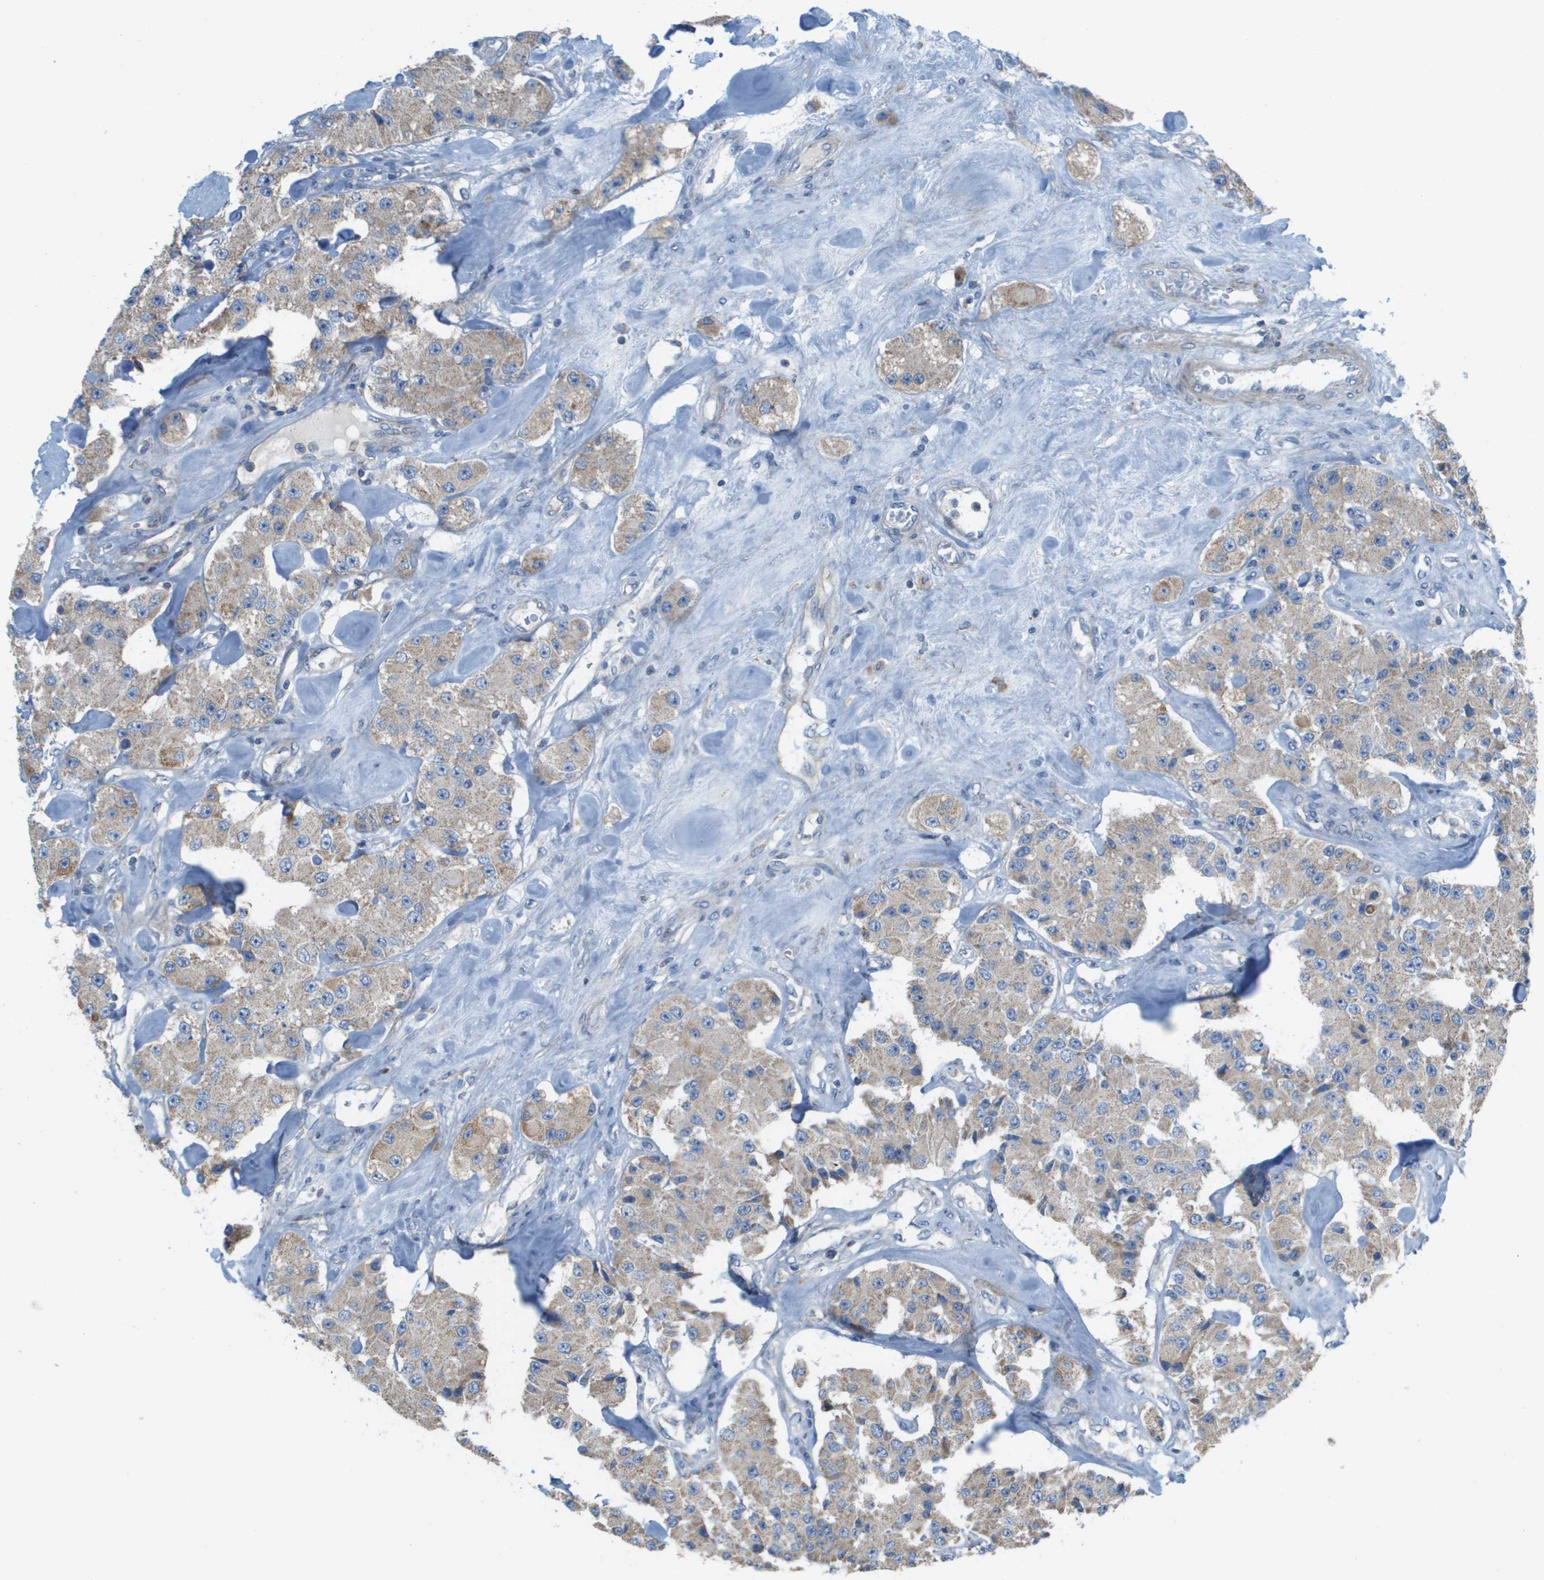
{"staining": {"intensity": "weak", "quantity": ">75%", "location": "cytoplasmic/membranous"}, "tissue": "carcinoid", "cell_type": "Tumor cells", "image_type": "cancer", "snomed": [{"axis": "morphology", "description": "Carcinoid, malignant, NOS"}, {"axis": "topography", "description": "Pancreas"}], "caption": "The immunohistochemical stain shows weak cytoplasmic/membranous positivity in tumor cells of carcinoid tissue.", "gene": "GALNT6", "patient": {"sex": "male", "age": 41}}